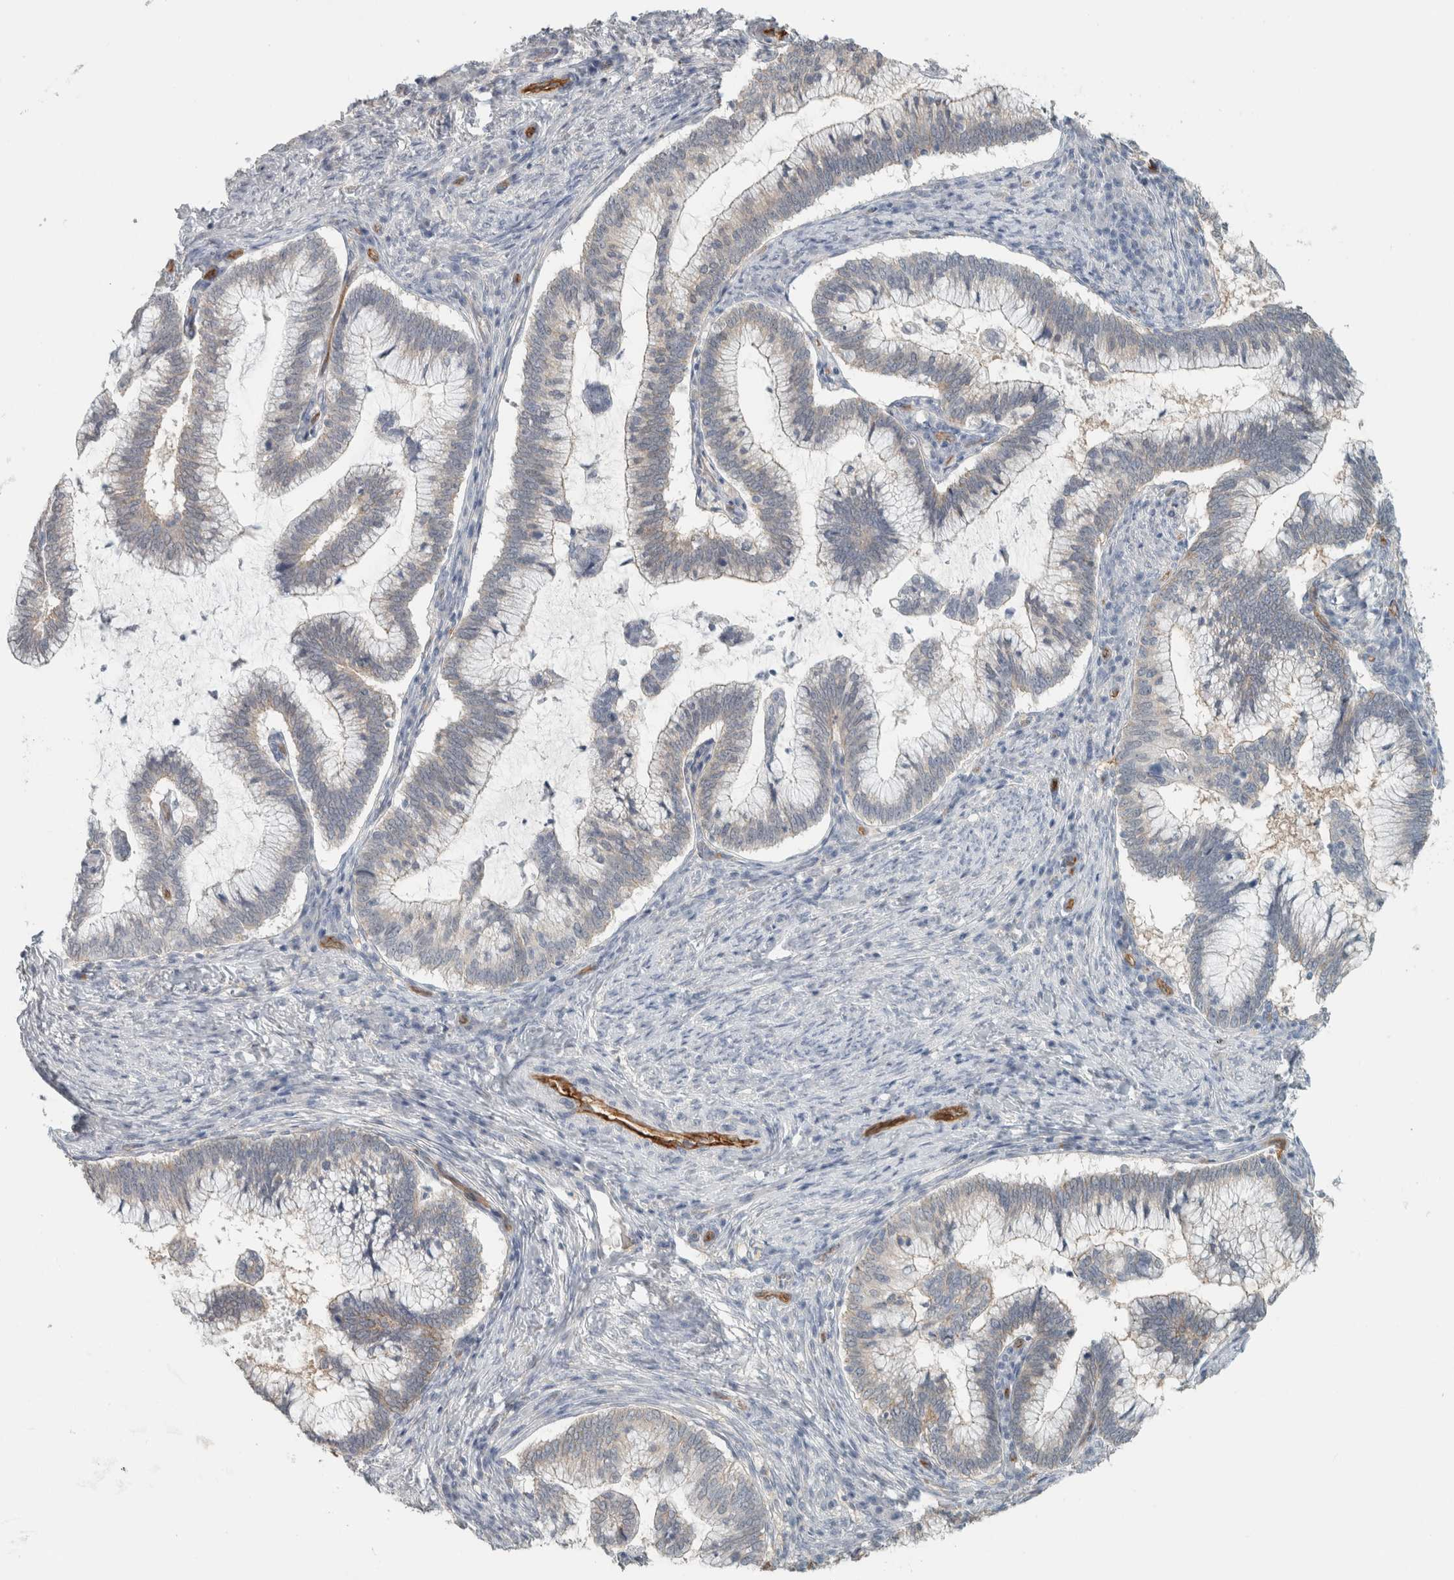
{"staining": {"intensity": "negative", "quantity": "none", "location": "none"}, "tissue": "cervical cancer", "cell_type": "Tumor cells", "image_type": "cancer", "snomed": [{"axis": "morphology", "description": "Adenocarcinoma, NOS"}, {"axis": "topography", "description": "Cervix"}], "caption": "There is no significant staining in tumor cells of cervical cancer (adenocarcinoma).", "gene": "SCIN", "patient": {"sex": "female", "age": 36}}